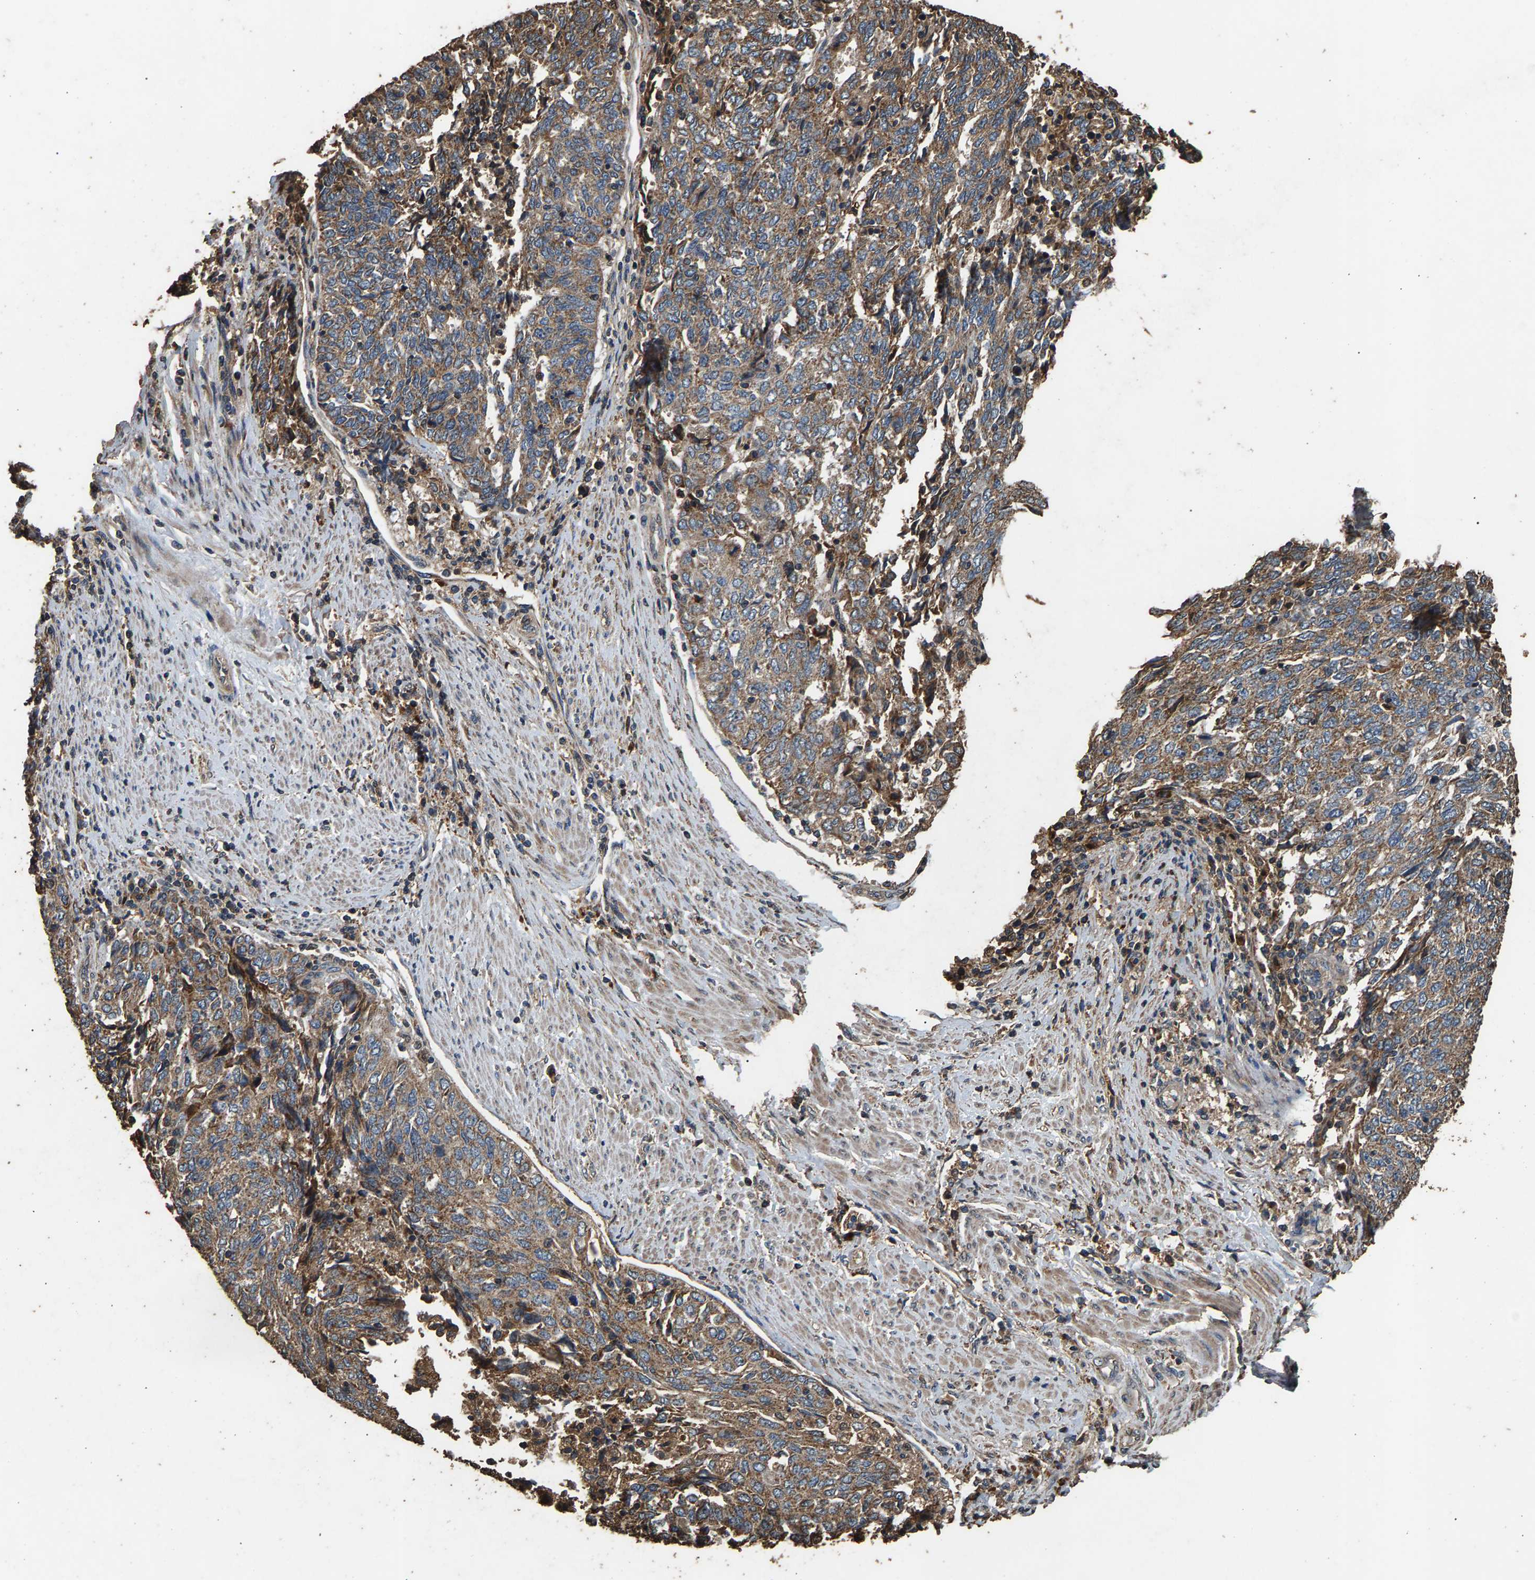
{"staining": {"intensity": "moderate", "quantity": ">75%", "location": "cytoplasmic/membranous"}, "tissue": "endometrial cancer", "cell_type": "Tumor cells", "image_type": "cancer", "snomed": [{"axis": "morphology", "description": "Adenocarcinoma, NOS"}, {"axis": "topography", "description": "Endometrium"}], "caption": "Tumor cells exhibit medium levels of moderate cytoplasmic/membranous staining in approximately >75% of cells in endometrial adenocarcinoma. Nuclei are stained in blue.", "gene": "MRPL27", "patient": {"sex": "female", "age": 80}}